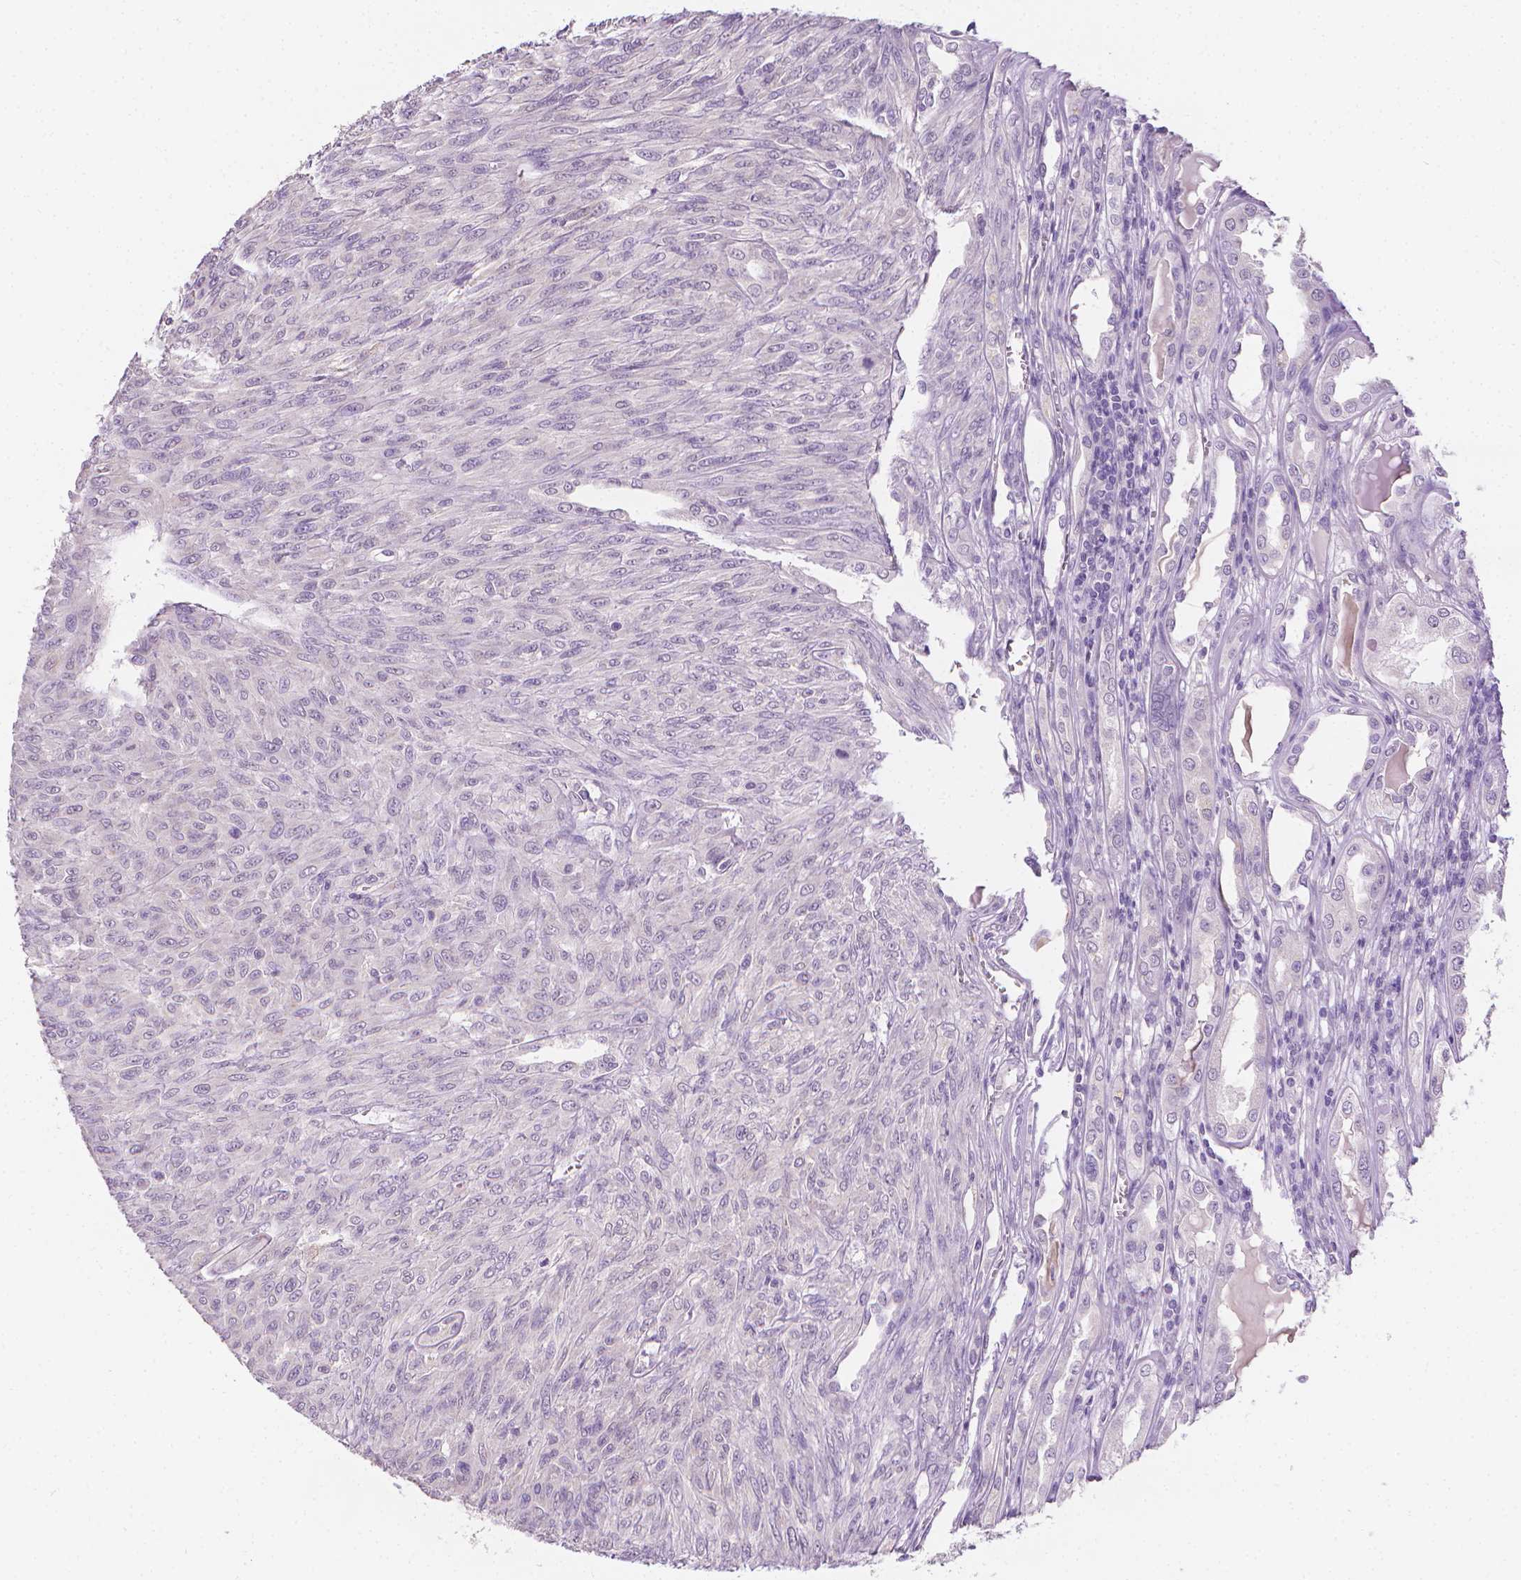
{"staining": {"intensity": "negative", "quantity": "none", "location": "none"}, "tissue": "renal cancer", "cell_type": "Tumor cells", "image_type": "cancer", "snomed": [{"axis": "morphology", "description": "Adenocarcinoma, NOS"}, {"axis": "topography", "description": "Kidney"}], "caption": "A high-resolution photomicrograph shows immunohistochemistry staining of renal cancer, which exhibits no significant positivity in tumor cells. (DAB (3,3'-diaminobenzidine) IHC with hematoxylin counter stain).", "gene": "FASN", "patient": {"sex": "male", "age": 58}}